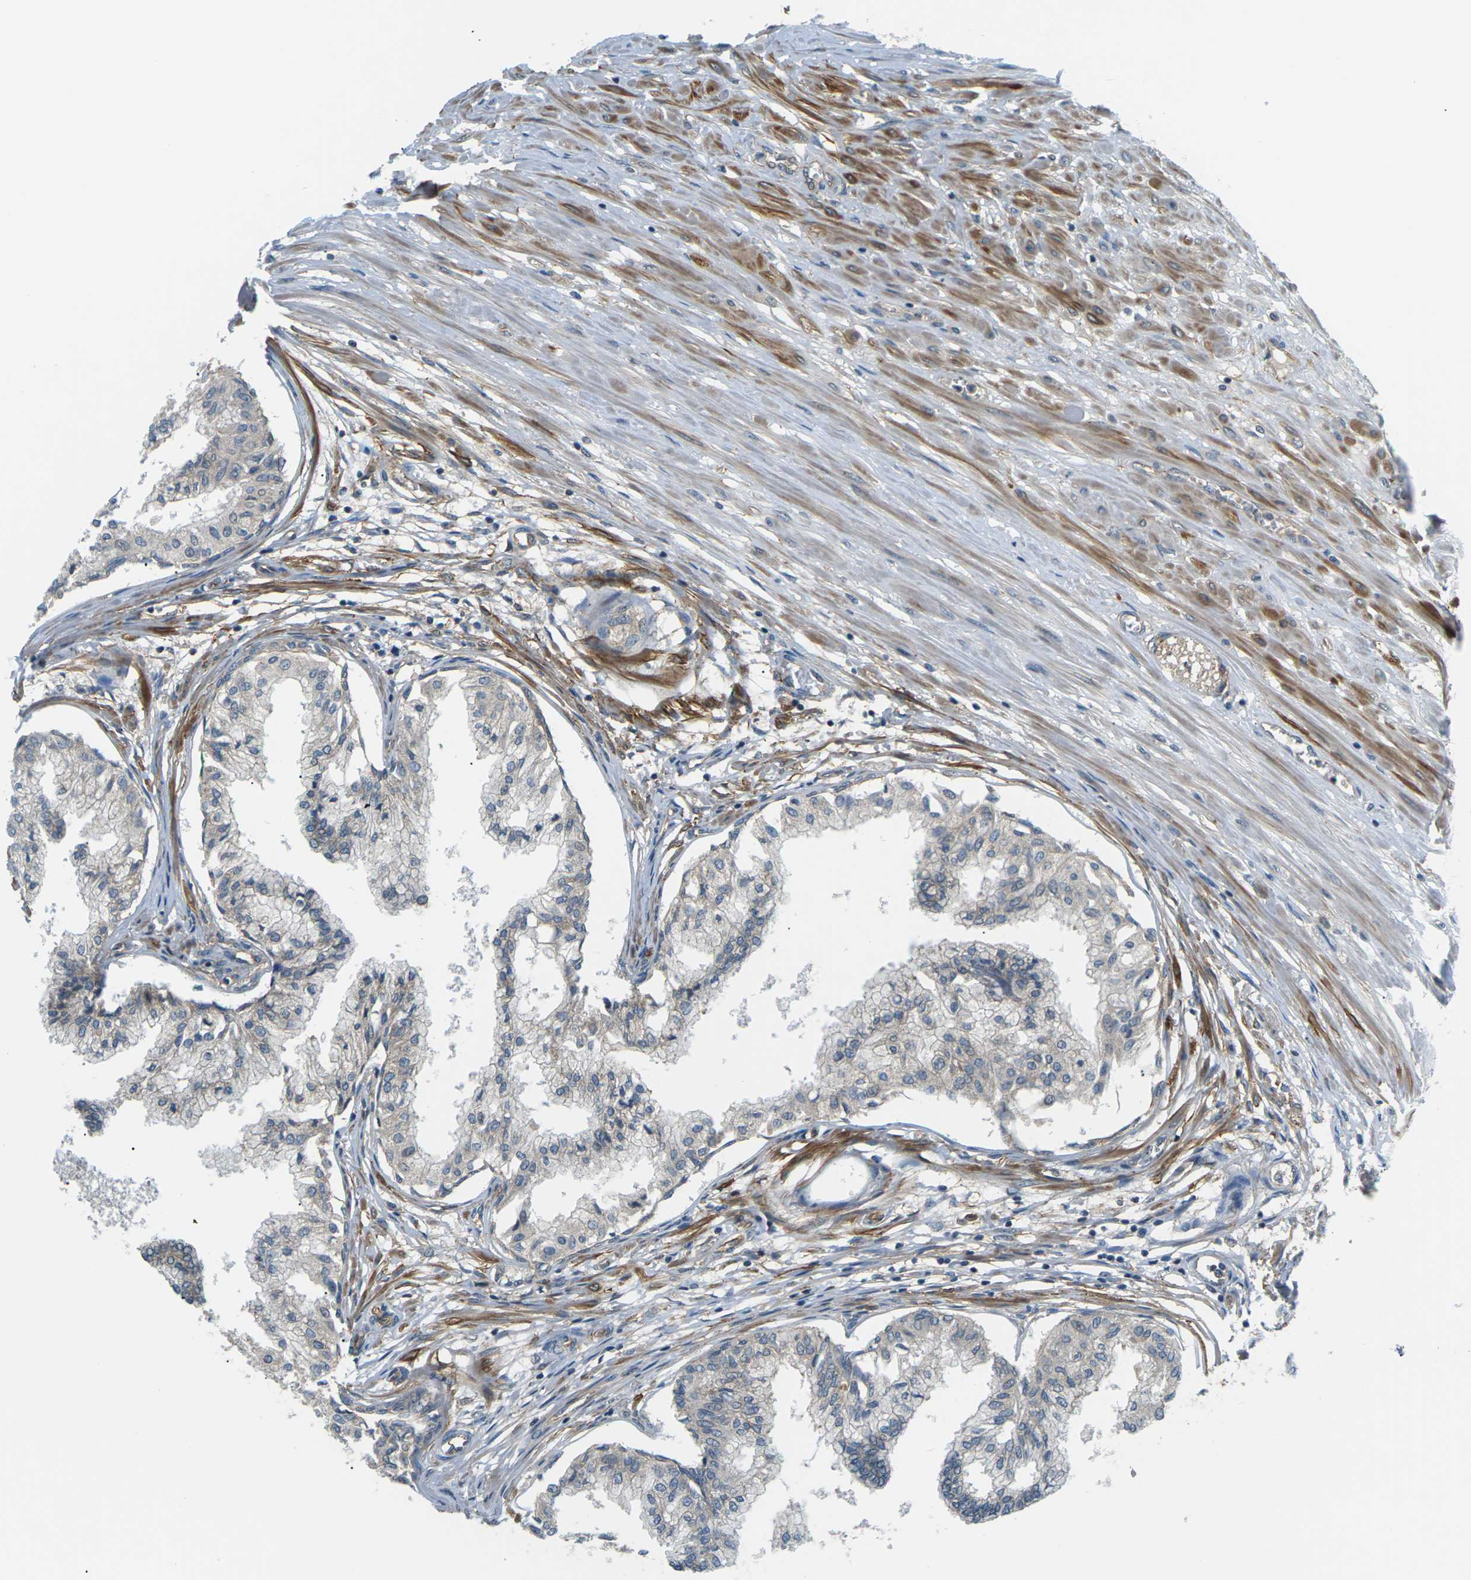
{"staining": {"intensity": "weak", "quantity": "25%-75%", "location": "cytoplasmic/membranous"}, "tissue": "prostate", "cell_type": "Glandular cells", "image_type": "normal", "snomed": [{"axis": "morphology", "description": "Normal tissue, NOS"}, {"axis": "topography", "description": "Prostate"}, {"axis": "topography", "description": "Seminal veicle"}], "caption": "This image displays IHC staining of benign human prostate, with low weak cytoplasmic/membranous staining in approximately 25%-75% of glandular cells.", "gene": "SLC13A3", "patient": {"sex": "male", "age": 60}}